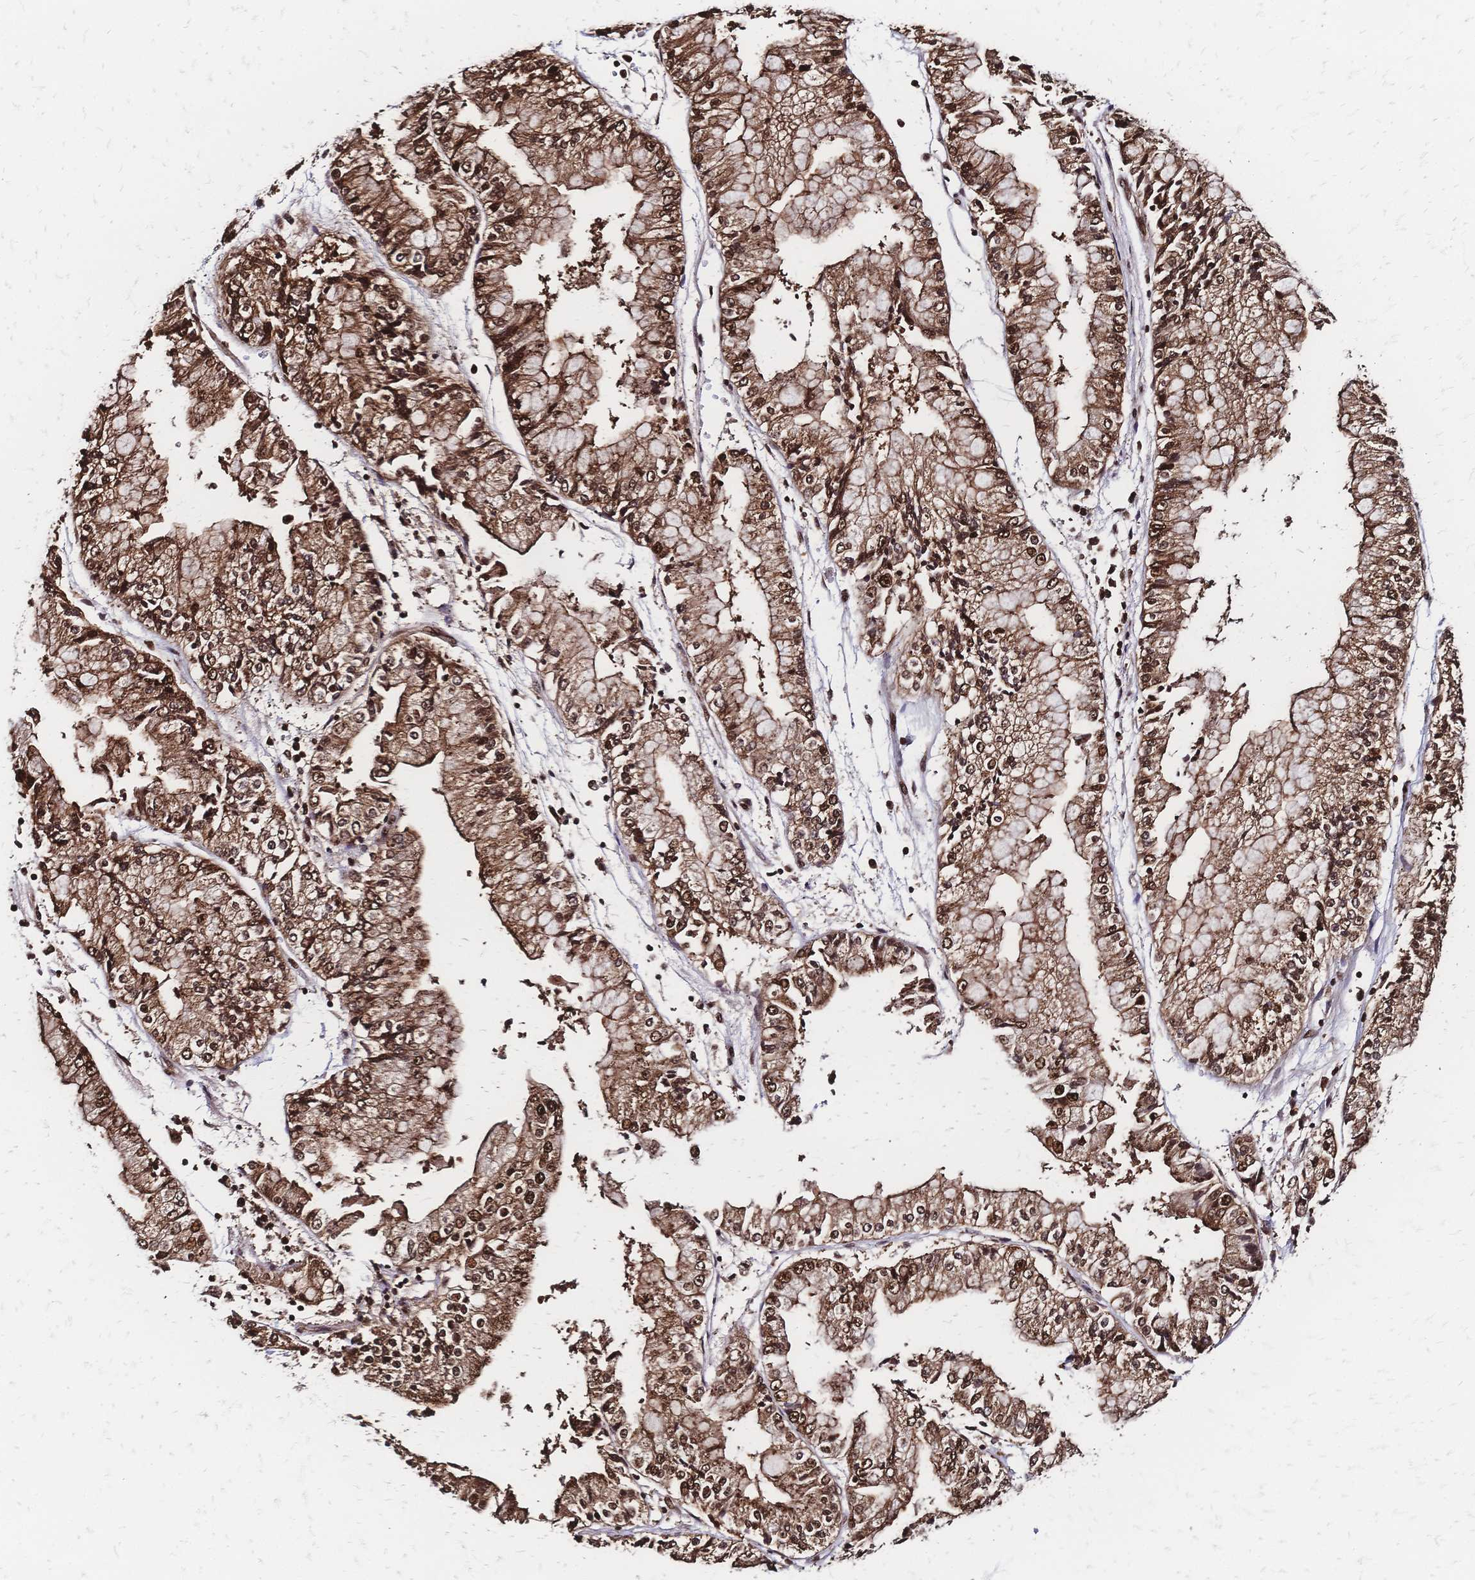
{"staining": {"intensity": "moderate", "quantity": ">75%", "location": "cytoplasmic/membranous,nuclear"}, "tissue": "stomach cancer", "cell_type": "Tumor cells", "image_type": "cancer", "snomed": [{"axis": "morphology", "description": "Adenocarcinoma, NOS"}, {"axis": "topography", "description": "Stomach, upper"}], "caption": "A photomicrograph of stomach cancer (adenocarcinoma) stained for a protein demonstrates moderate cytoplasmic/membranous and nuclear brown staining in tumor cells.", "gene": "HDGF", "patient": {"sex": "female", "age": 74}}